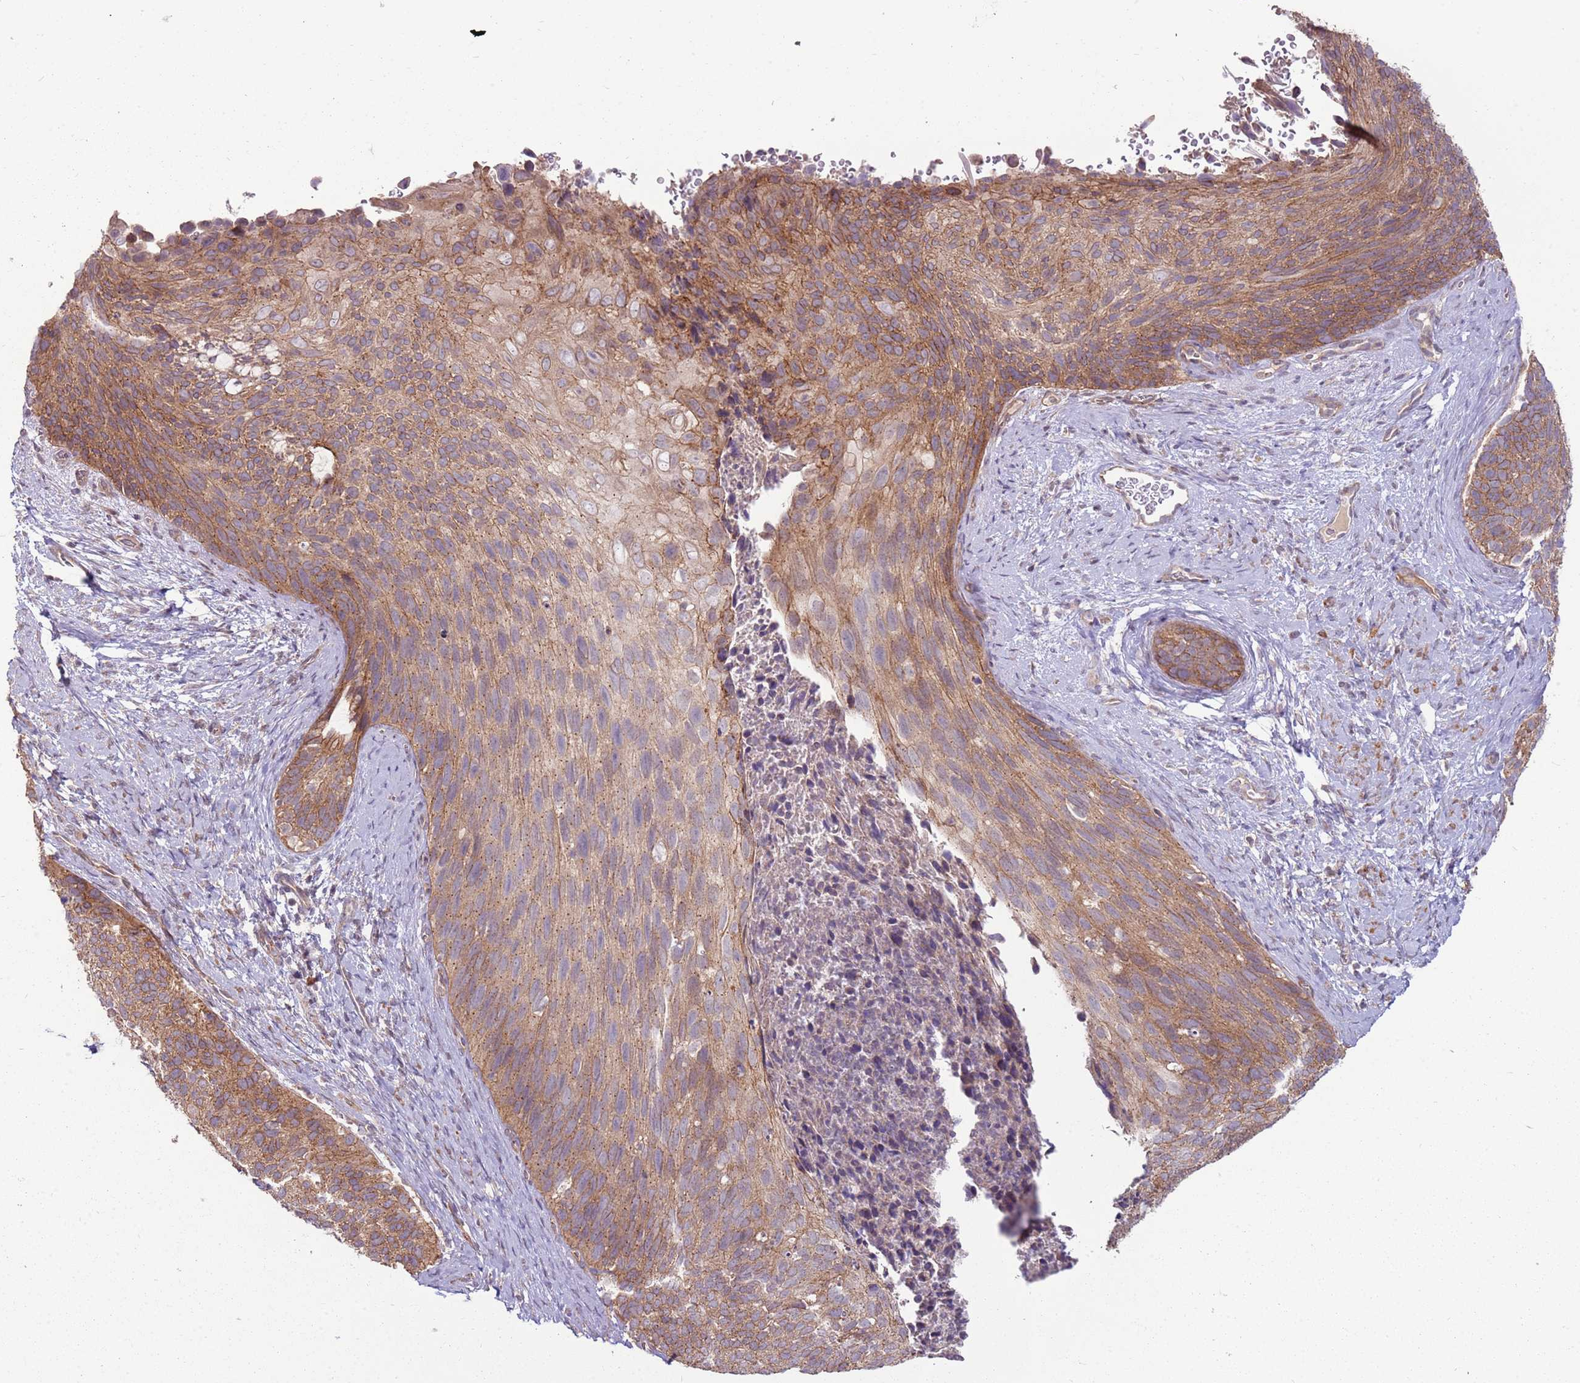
{"staining": {"intensity": "moderate", "quantity": ">75%", "location": "cytoplasmic/membranous"}, "tissue": "cervical cancer", "cell_type": "Tumor cells", "image_type": "cancer", "snomed": [{"axis": "morphology", "description": "Squamous cell carcinoma, NOS"}, {"axis": "topography", "description": "Cervix"}], "caption": "High-magnification brightfield microscopy of cervical cancer (squamous cell carcinoma) stained with DAB (brown) and counterstained with hematoxylin (blue). tumor cells exhibit moderate cytoplasmic/membranous positivity is appreciated in about>75% of cells.", "gene": "SPATA31D1", "patient": {"sex": "female", "age": 80}}